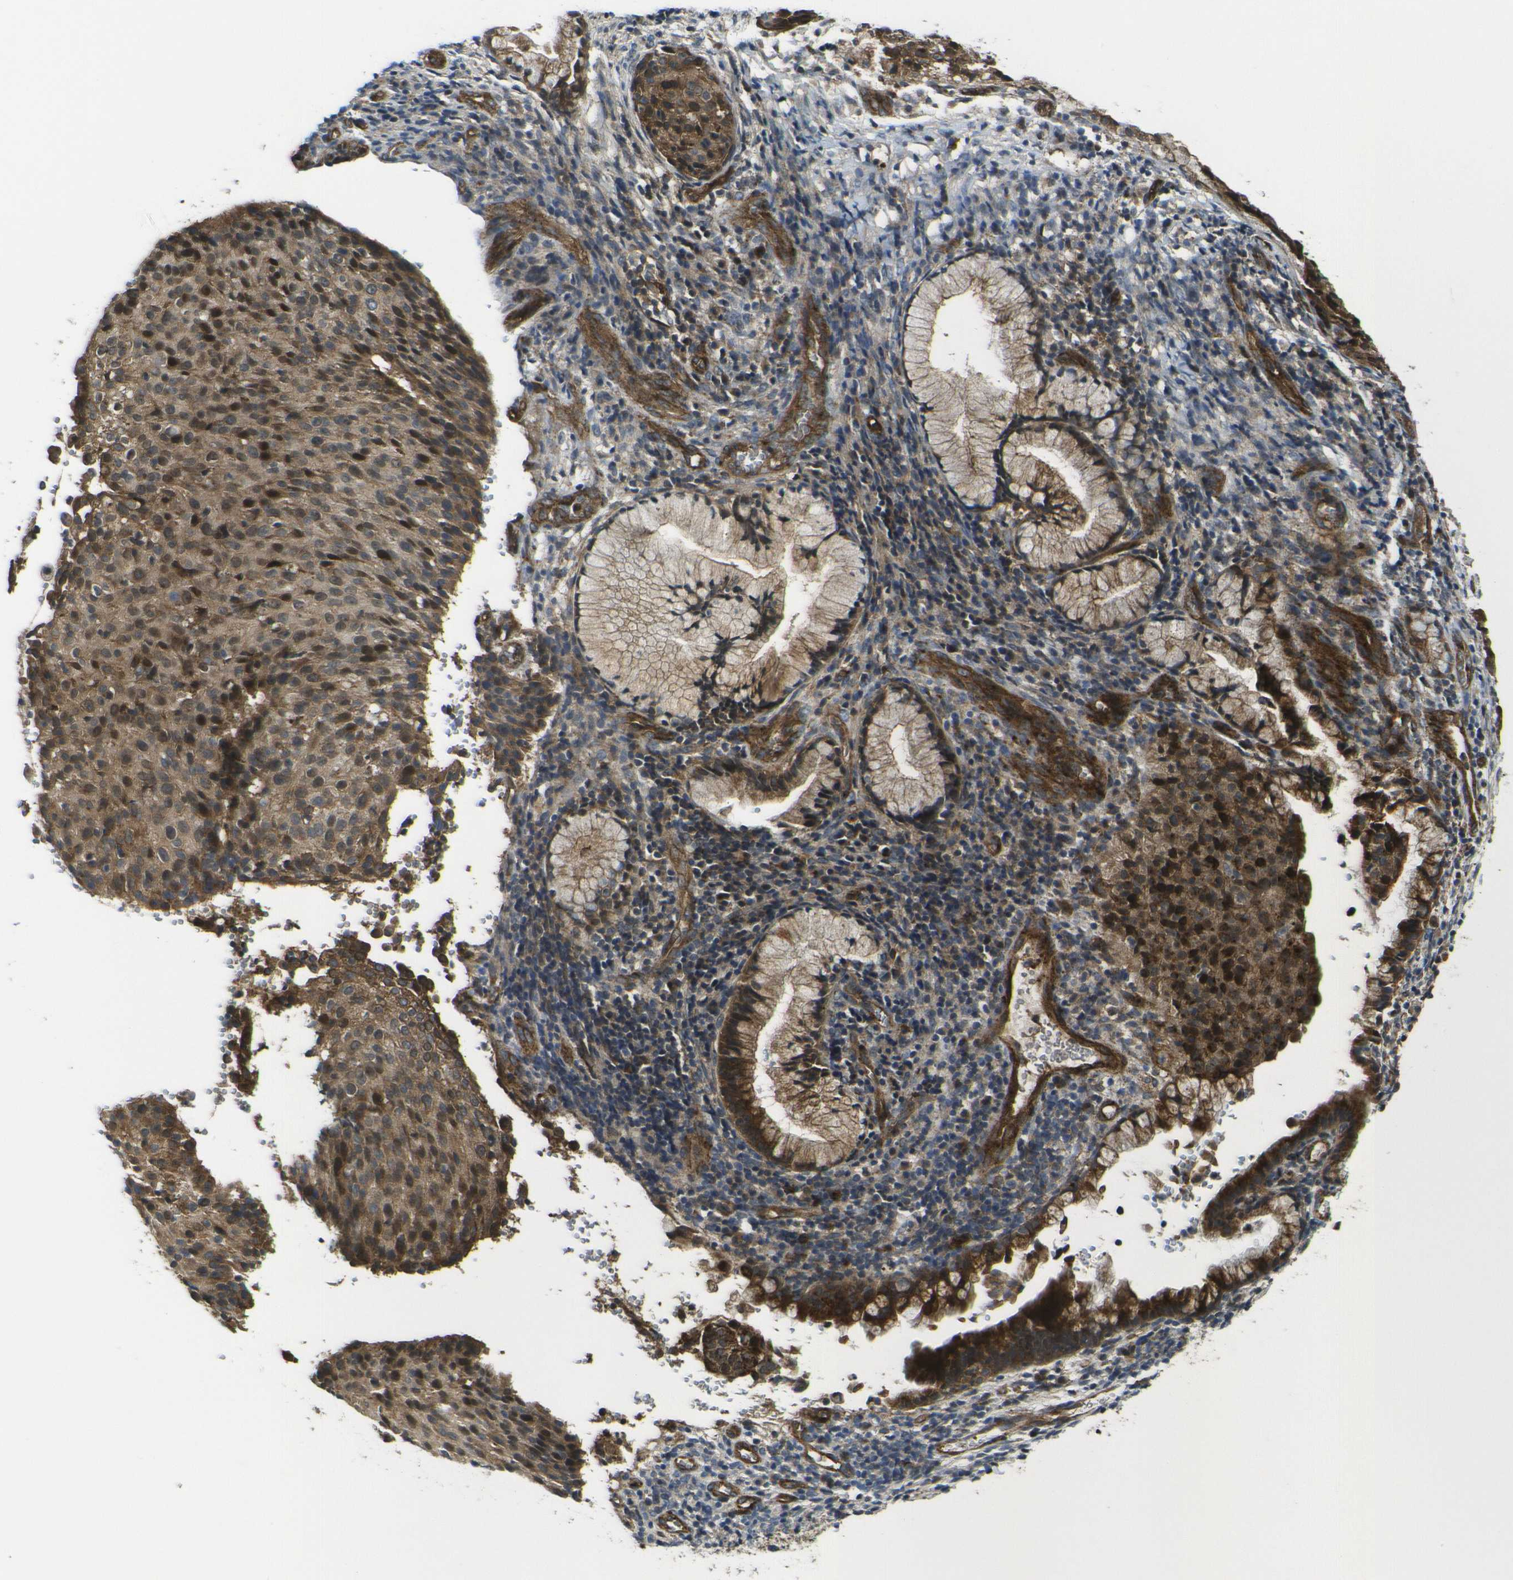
{"staining": {"intensity": "strong", "quantity": ">75%", "location": "cytoplasmic/membranous,nuclear"}, "tissue": "cervical cancer", "cell_type": "Tumor cells", "image_type": "cancer", "snomed": [{"axis": "morphology", "description": "Squamous cell carcinoma, NOS"}, {"axis": "topography", "description": "Cervix"}], "caption": "An image of human cervical cancer (squamous cell carcinoma) stained for a protein exhibits strong cytoplasmic/membranous and nuclear brown staining in tumor cells.", "gene": "ECE1", "patient": {"sex": "female", "age": 38}}